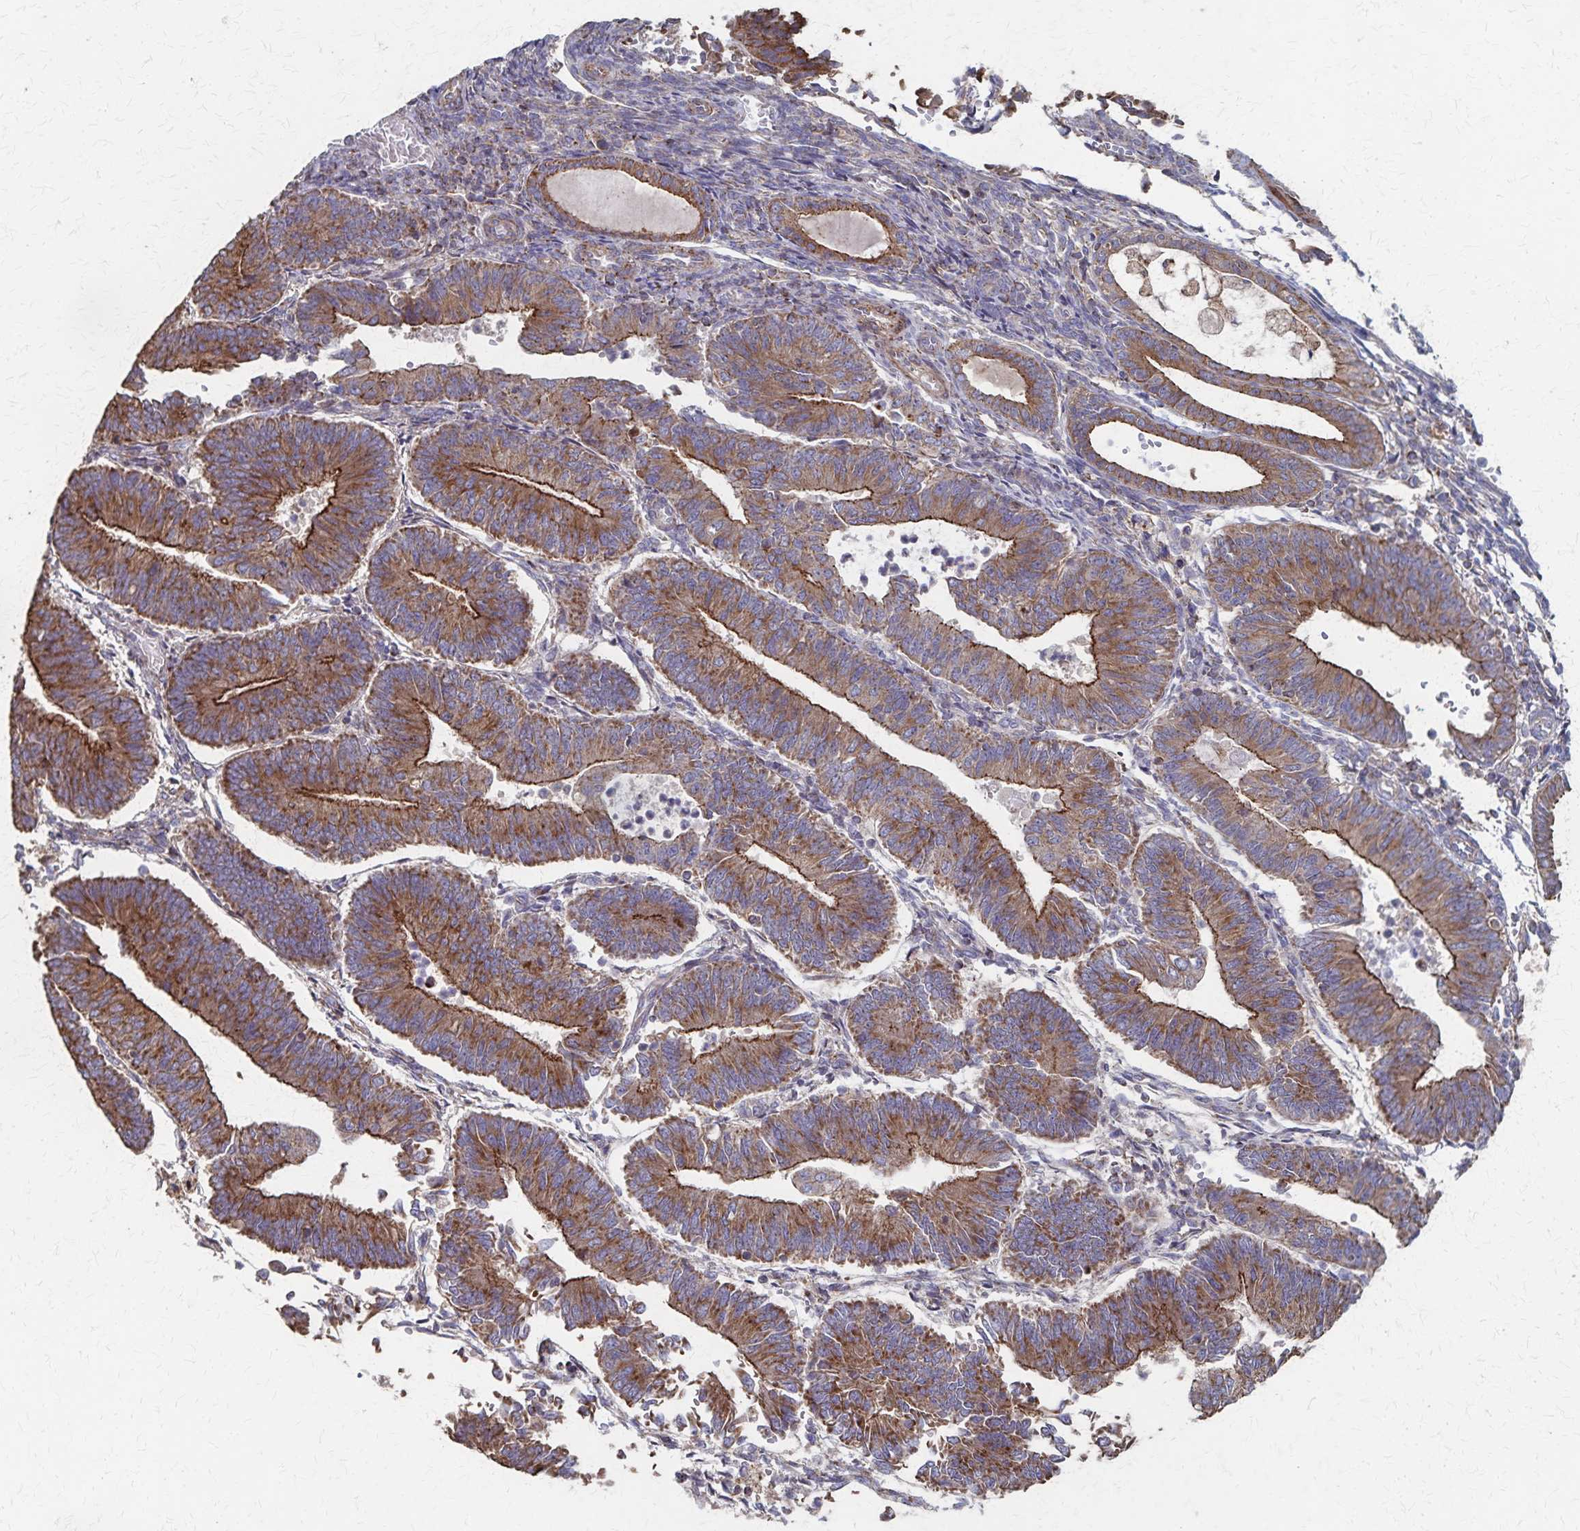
{"staining": {"intensity": "moderate", "quantity": ">75%", "location": "cytoplasmic/membranous"}, "tissue": "endometrial cancer", "cell_type": "Tumor cells", "image_type": "cancer", "snomed": [{"axis": "morphology", "description": "Adenocarcinoma, NOS"}, {"axis": "topography", "description": "Endometrium"}], "caption": "Endometrial cancer (adenocarcinoma) stained with DAB (3,3'-diaminobenzidine) immunohistochemistry displays medium levels of moderate cytoplasmic/membranous staining in approximately >75% of tumor cells. The staining was performed using DAB to visualize the protein expression in brown, while the nuclei were stained in blue with hematoxylin (Magnification: 20x).", "gene": "PGAP2", "patient": {"sex": "female", "age": 65}}